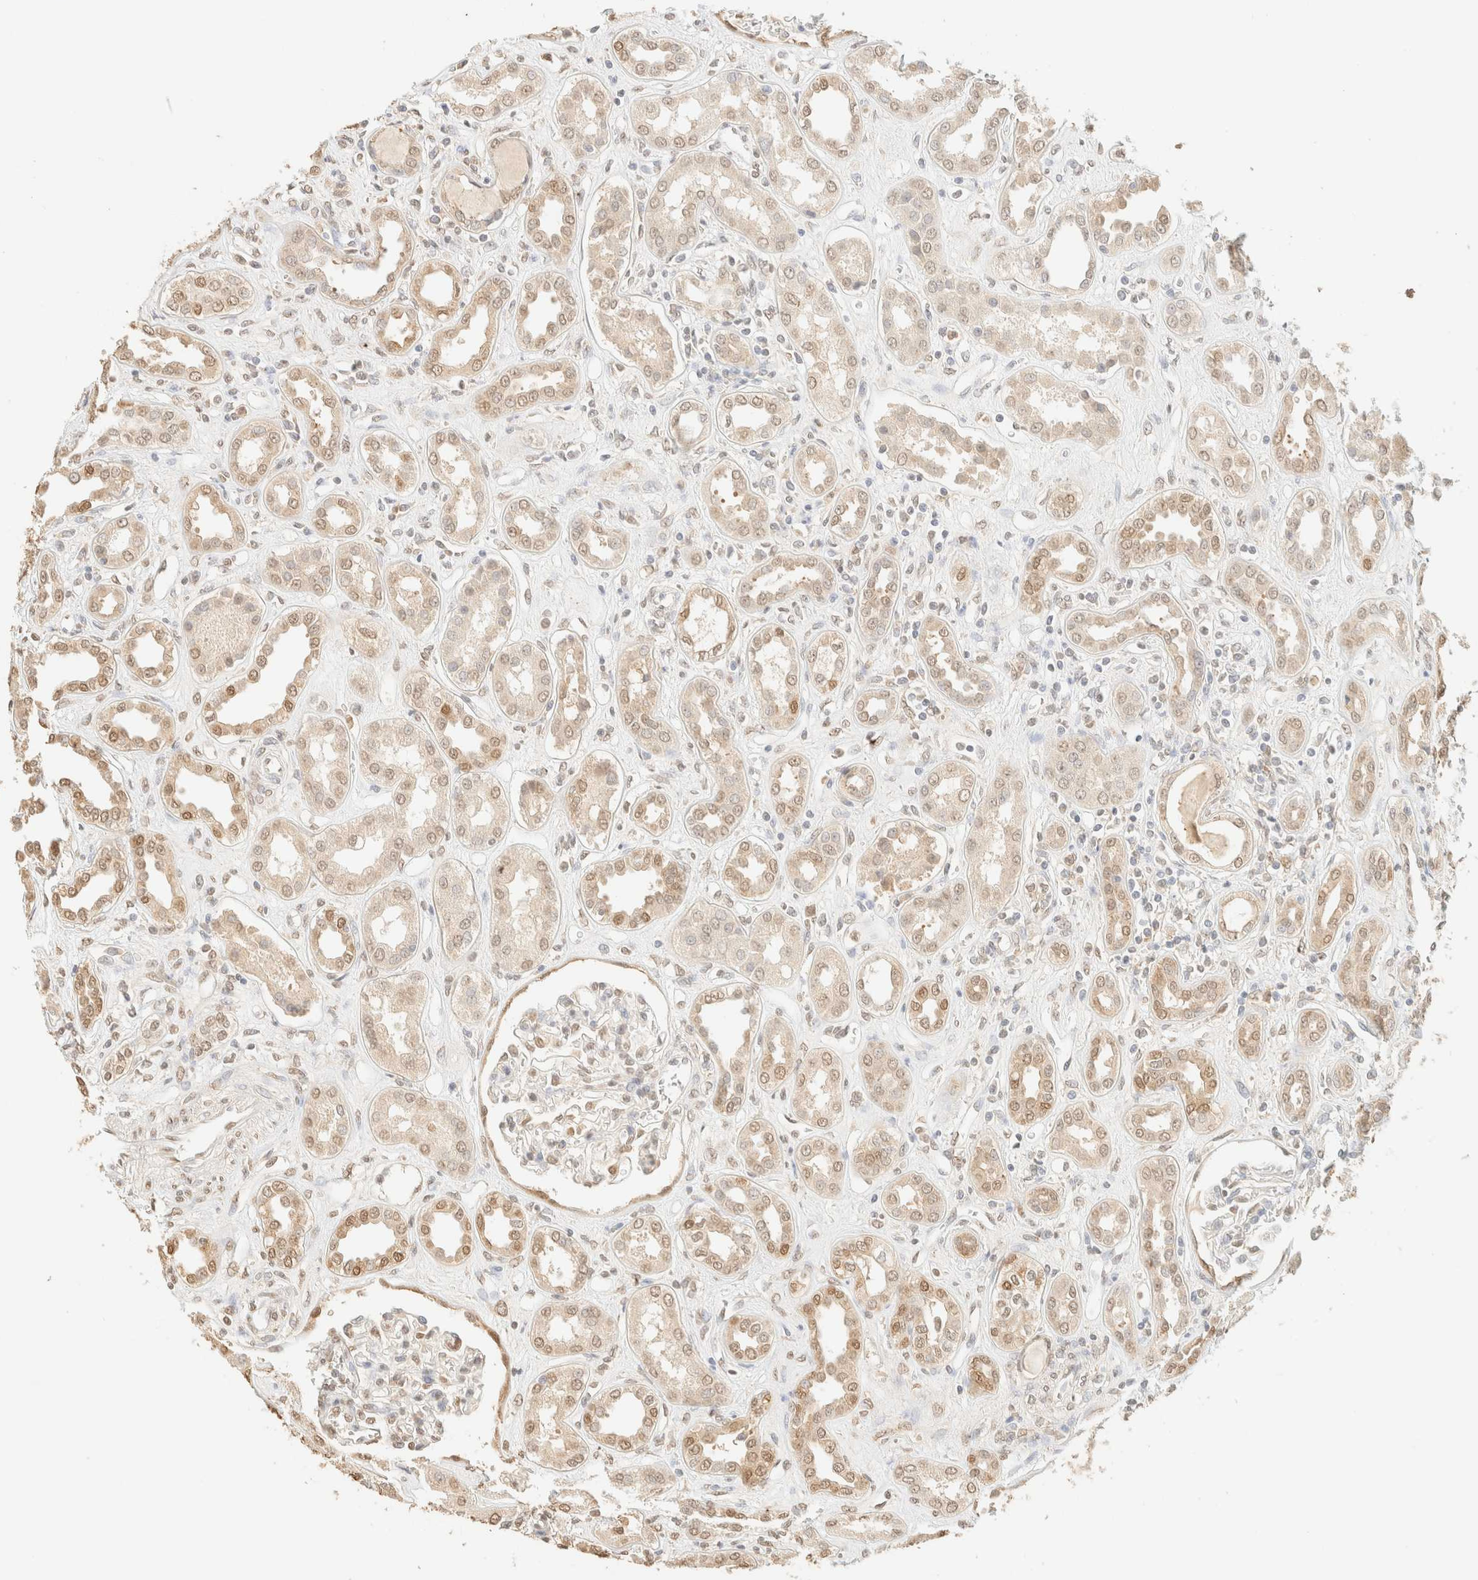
{"staining": {"intensity": "weak", "quantity": "25%-75%", "location": "nuclear"}, "tissue": "kidney", "cell_type": "Cells in glomeruli", "image_type": "normal", "snomed": [{"axis": "morphology", "description": "Normal tissue, NOS"}, {"axis": "topography", "description": "Kidney"}], "caption": "The micrograph reveals staining of benign kidney, revealing weak nuclear protein positivity (brown color) within cells in glomeruli. (IHC, brightfield microscopy, high magnification).", "gene": "S100A13", "patient": {"sex": "male", "age": 59}}